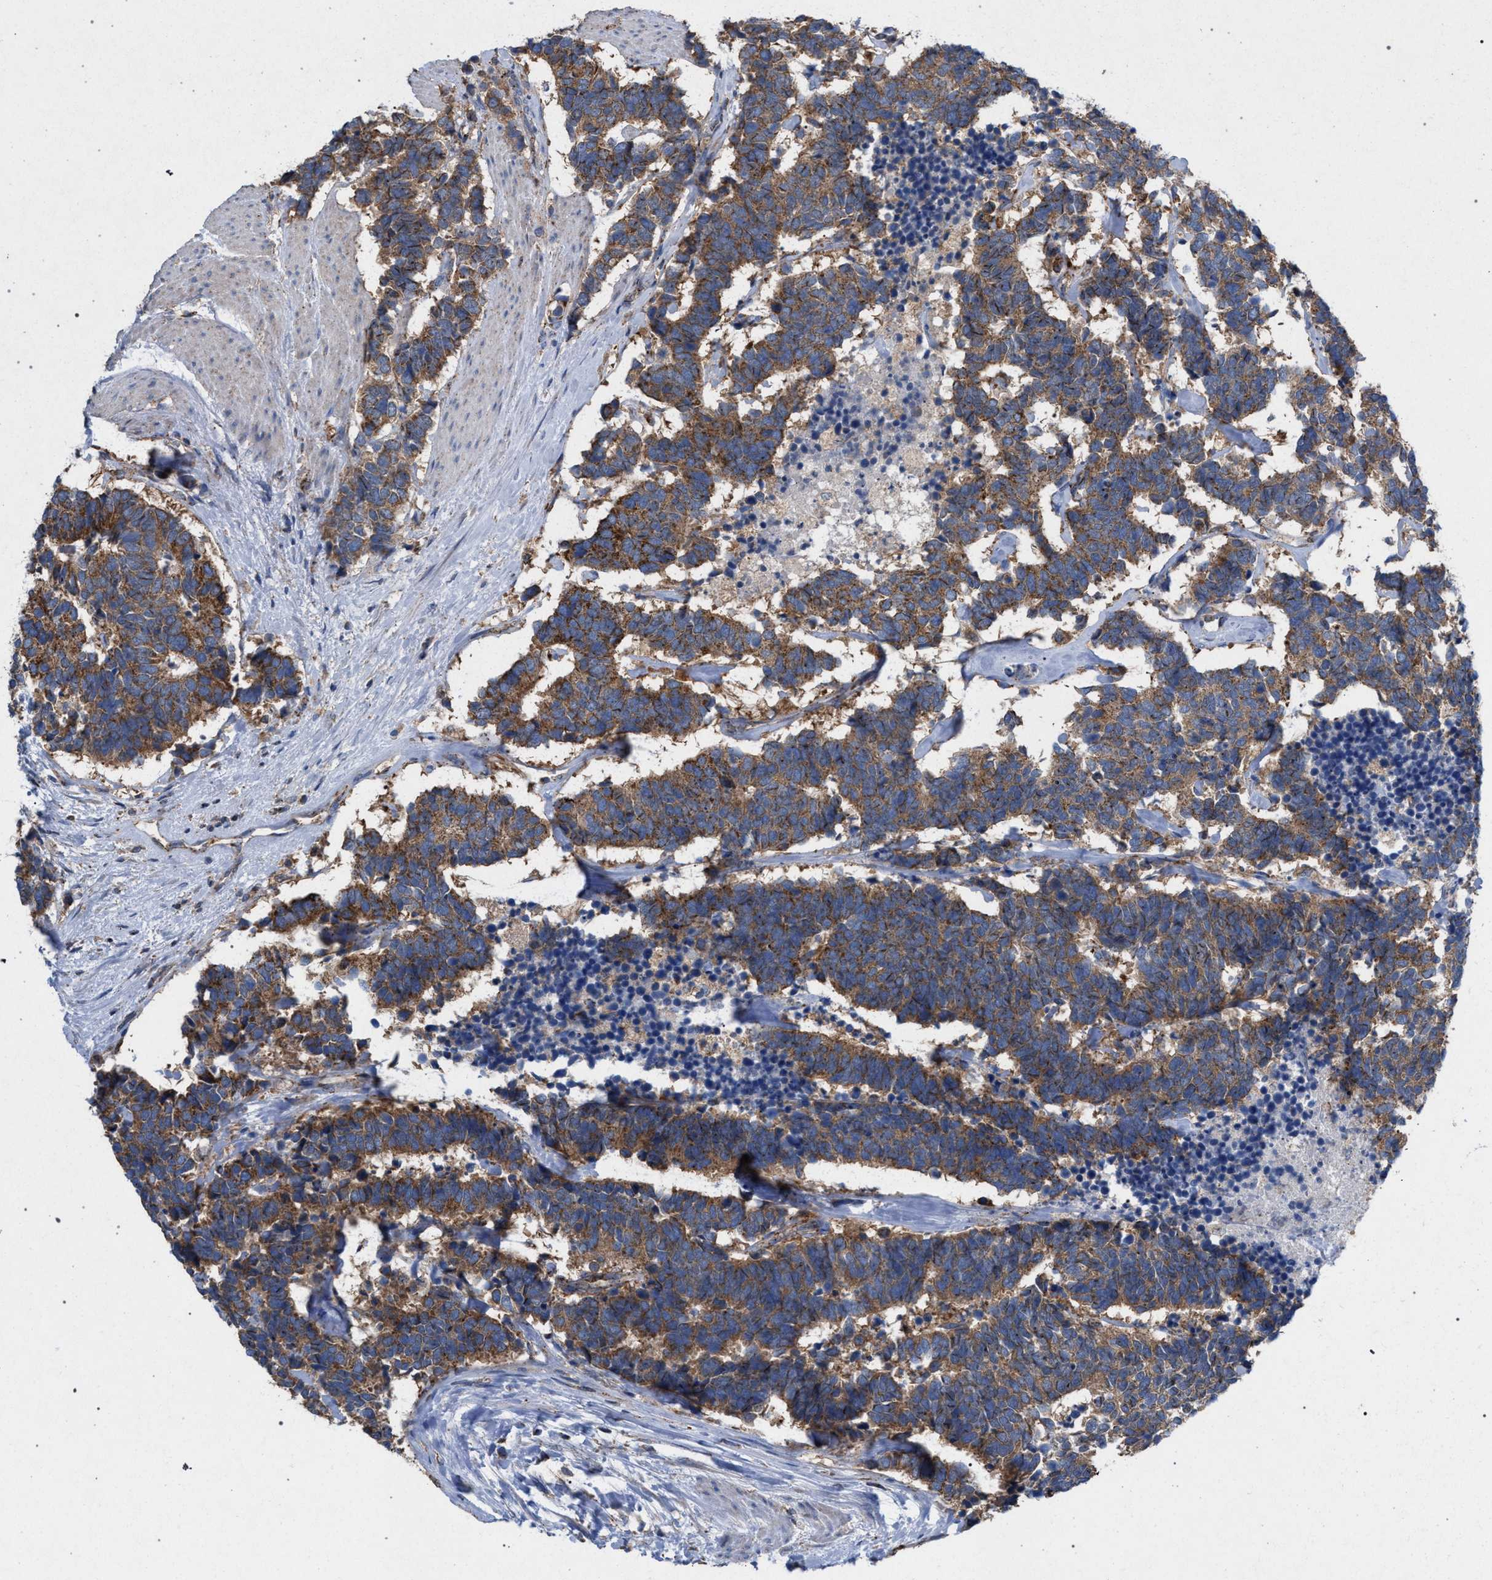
{"staining": {"intensity": "moderate", "quantity": ">75%", "location": "cytoplasmic/membranous"}, "tissue": "carcinoid", "cell_type": "Tumor cells", "image_type": "cancer", "snomed": [{"axis": "morphology", "description": "Carcinoma, NOS"}, {"axis": "morphology", "description": "Carcinoid, malignant, NOS"}, {"axis": "topography", "description": "Urinary bladder"}], "caption": "Immunohistochemistry of carcinoid (malignant) displays medium levels of moderate cytoplasmic/membranous expression in about >75% of tumor cells.", "gene": "VPS13A", "patient": {"sex": "male", "age": 57}}